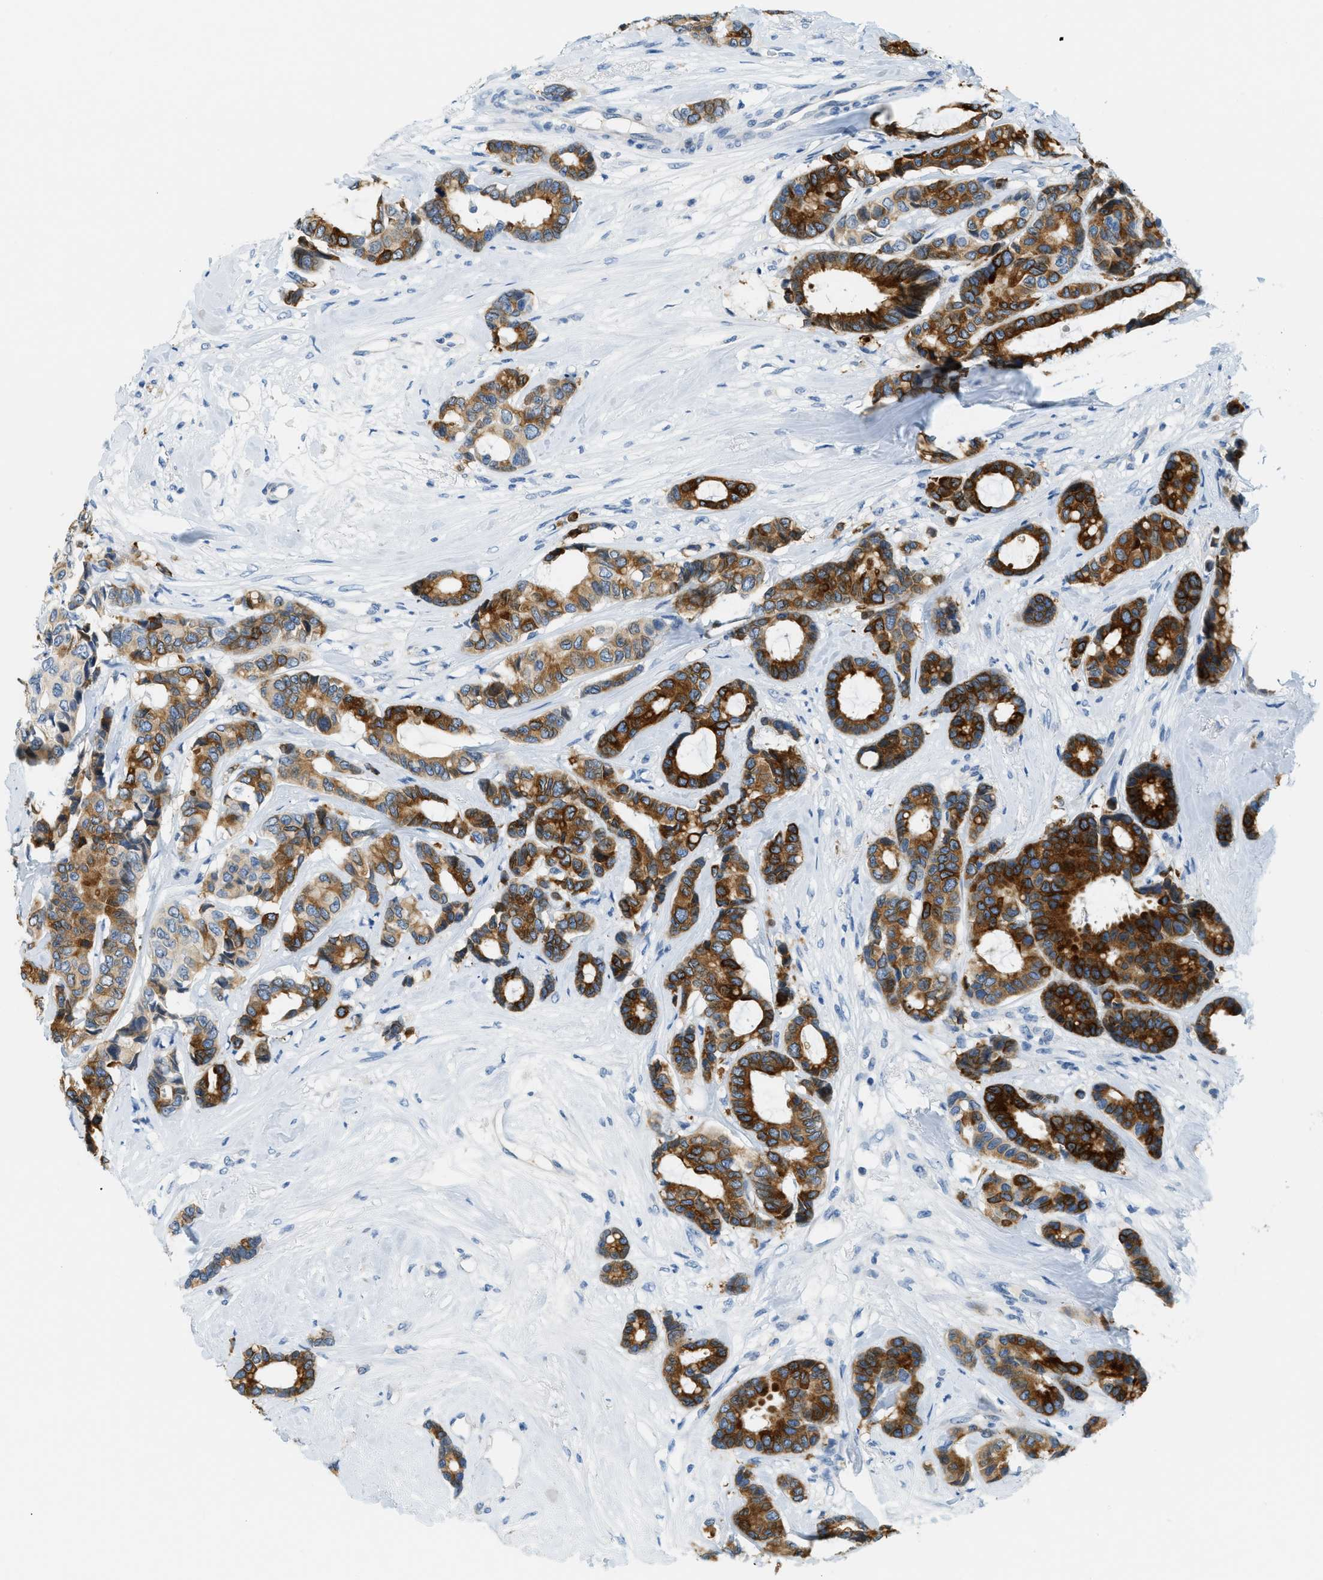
{"staining": {"intensity": "strong", "quantity": ">75%", "location": "cytoplasmic/membranous"}, "tissue": "breast cancer", "cell_type": "Tumor cells", "image_type": "cancer", "snomed": [{"axis": "morphology", "description": "Duct carcinoma"}, {"axis": "topography", "description": "Breast"}], "caption": "High-power microscopy captured an IHC histopathology image of invasive ductal carcinoma (breast), revealing strong cytoplasmic/membranous staining in about >75% of tumor cells.", "gene": "CYP4X1", "patient": {"sex": "female", "age": 87}}